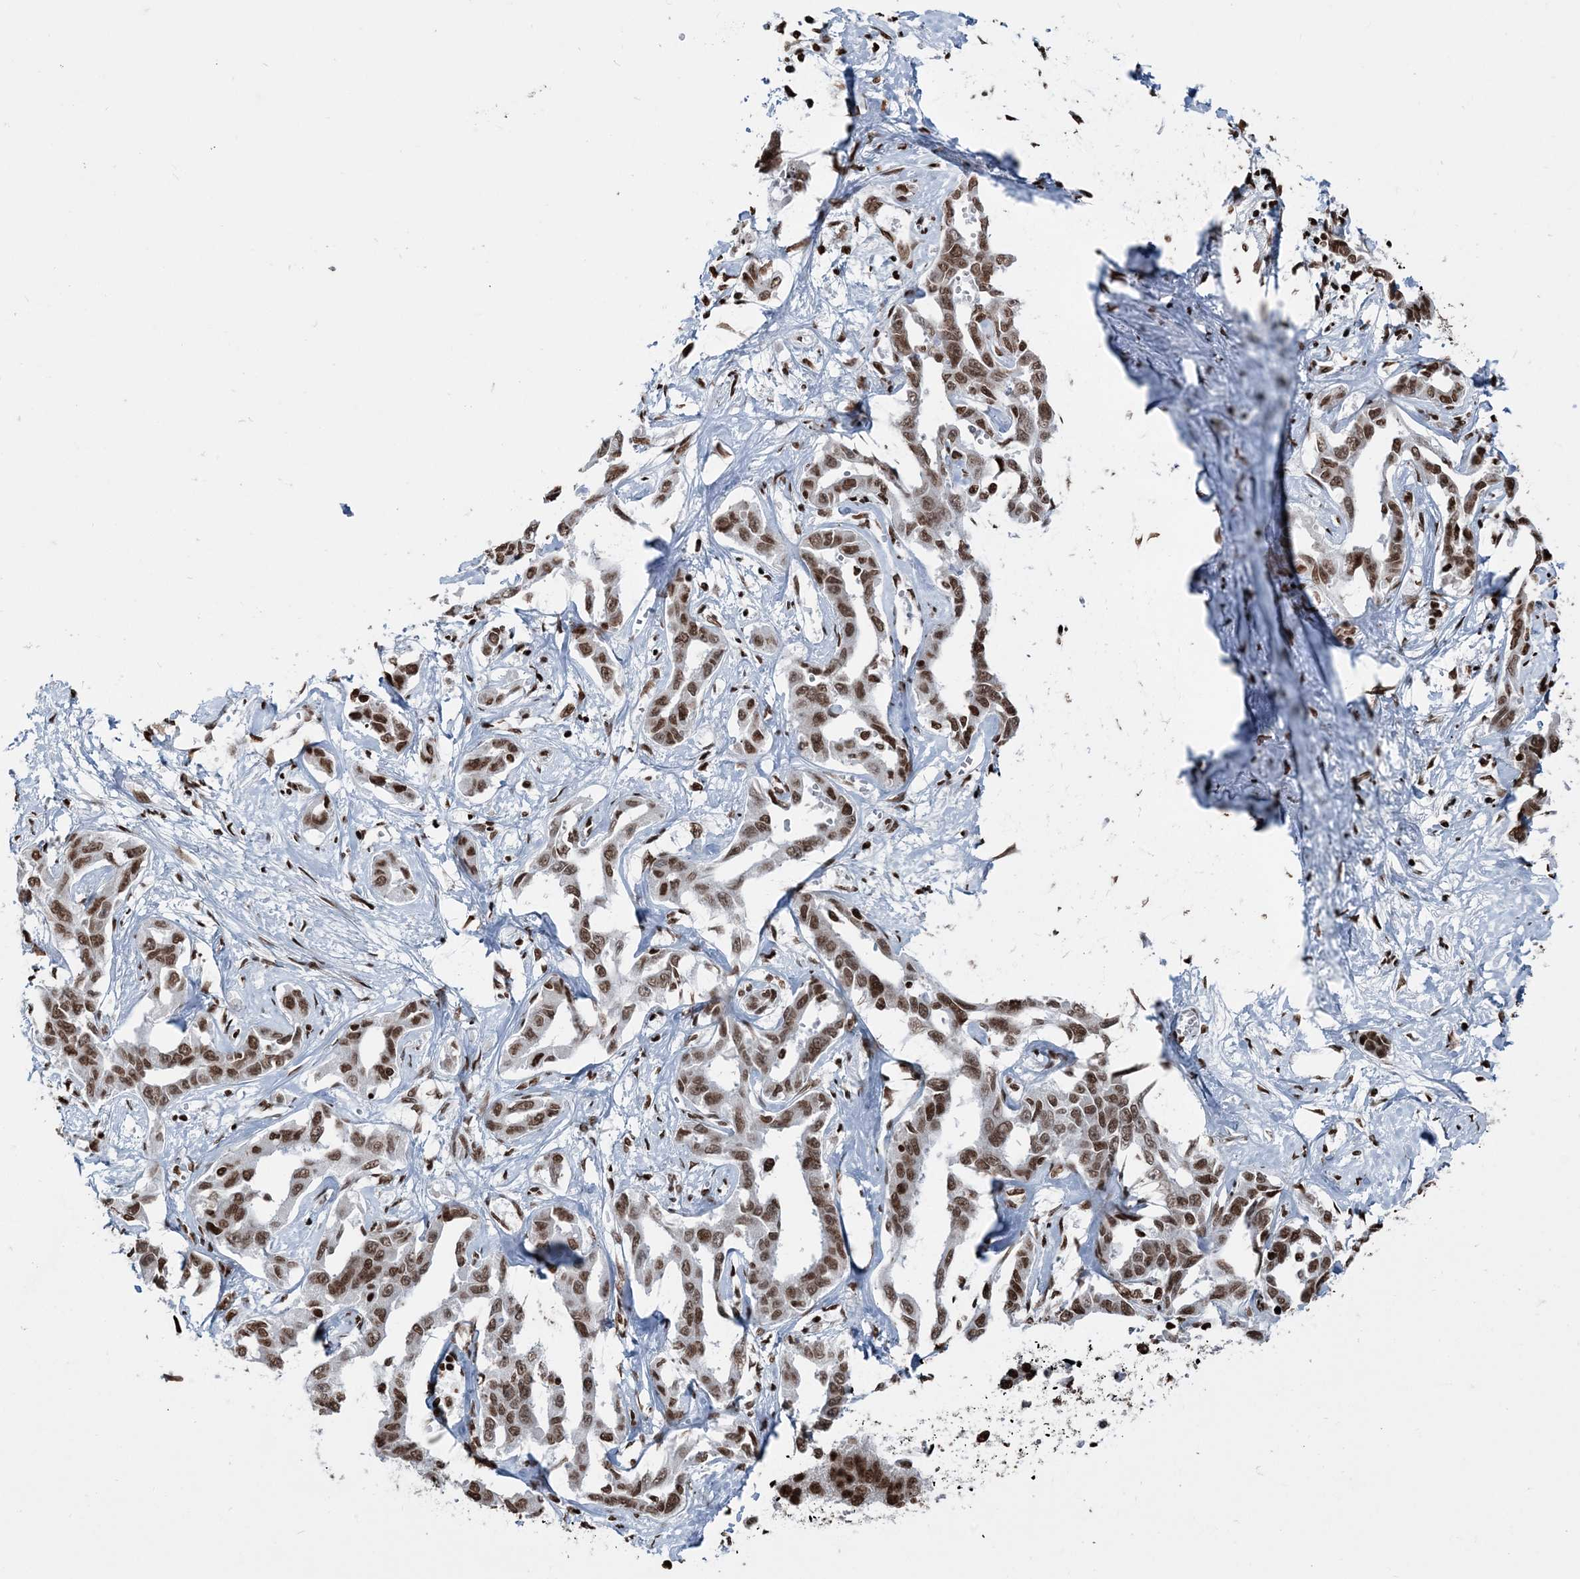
{"staining": {"intensity": "moderate", "quantity": ">75%", "location": "nuclear"}, "tissue": "liver cancer", "cell_type": "Tumor cells", "image_type": "cancer", "snomed": [{"axis": "morphology", "description": "Cholangiocarcinoma"}, {"axis": "topography", "description": "Liver"}], "caption": "Approximately >75% of tumor cells in liver cancer (cholangiocarcinoma) display moderate nuclear protein expression as visualized by brown immunohistochemical staining.", "gene": "H3-3B", "patient": {"sex": "male", "age": 59}}